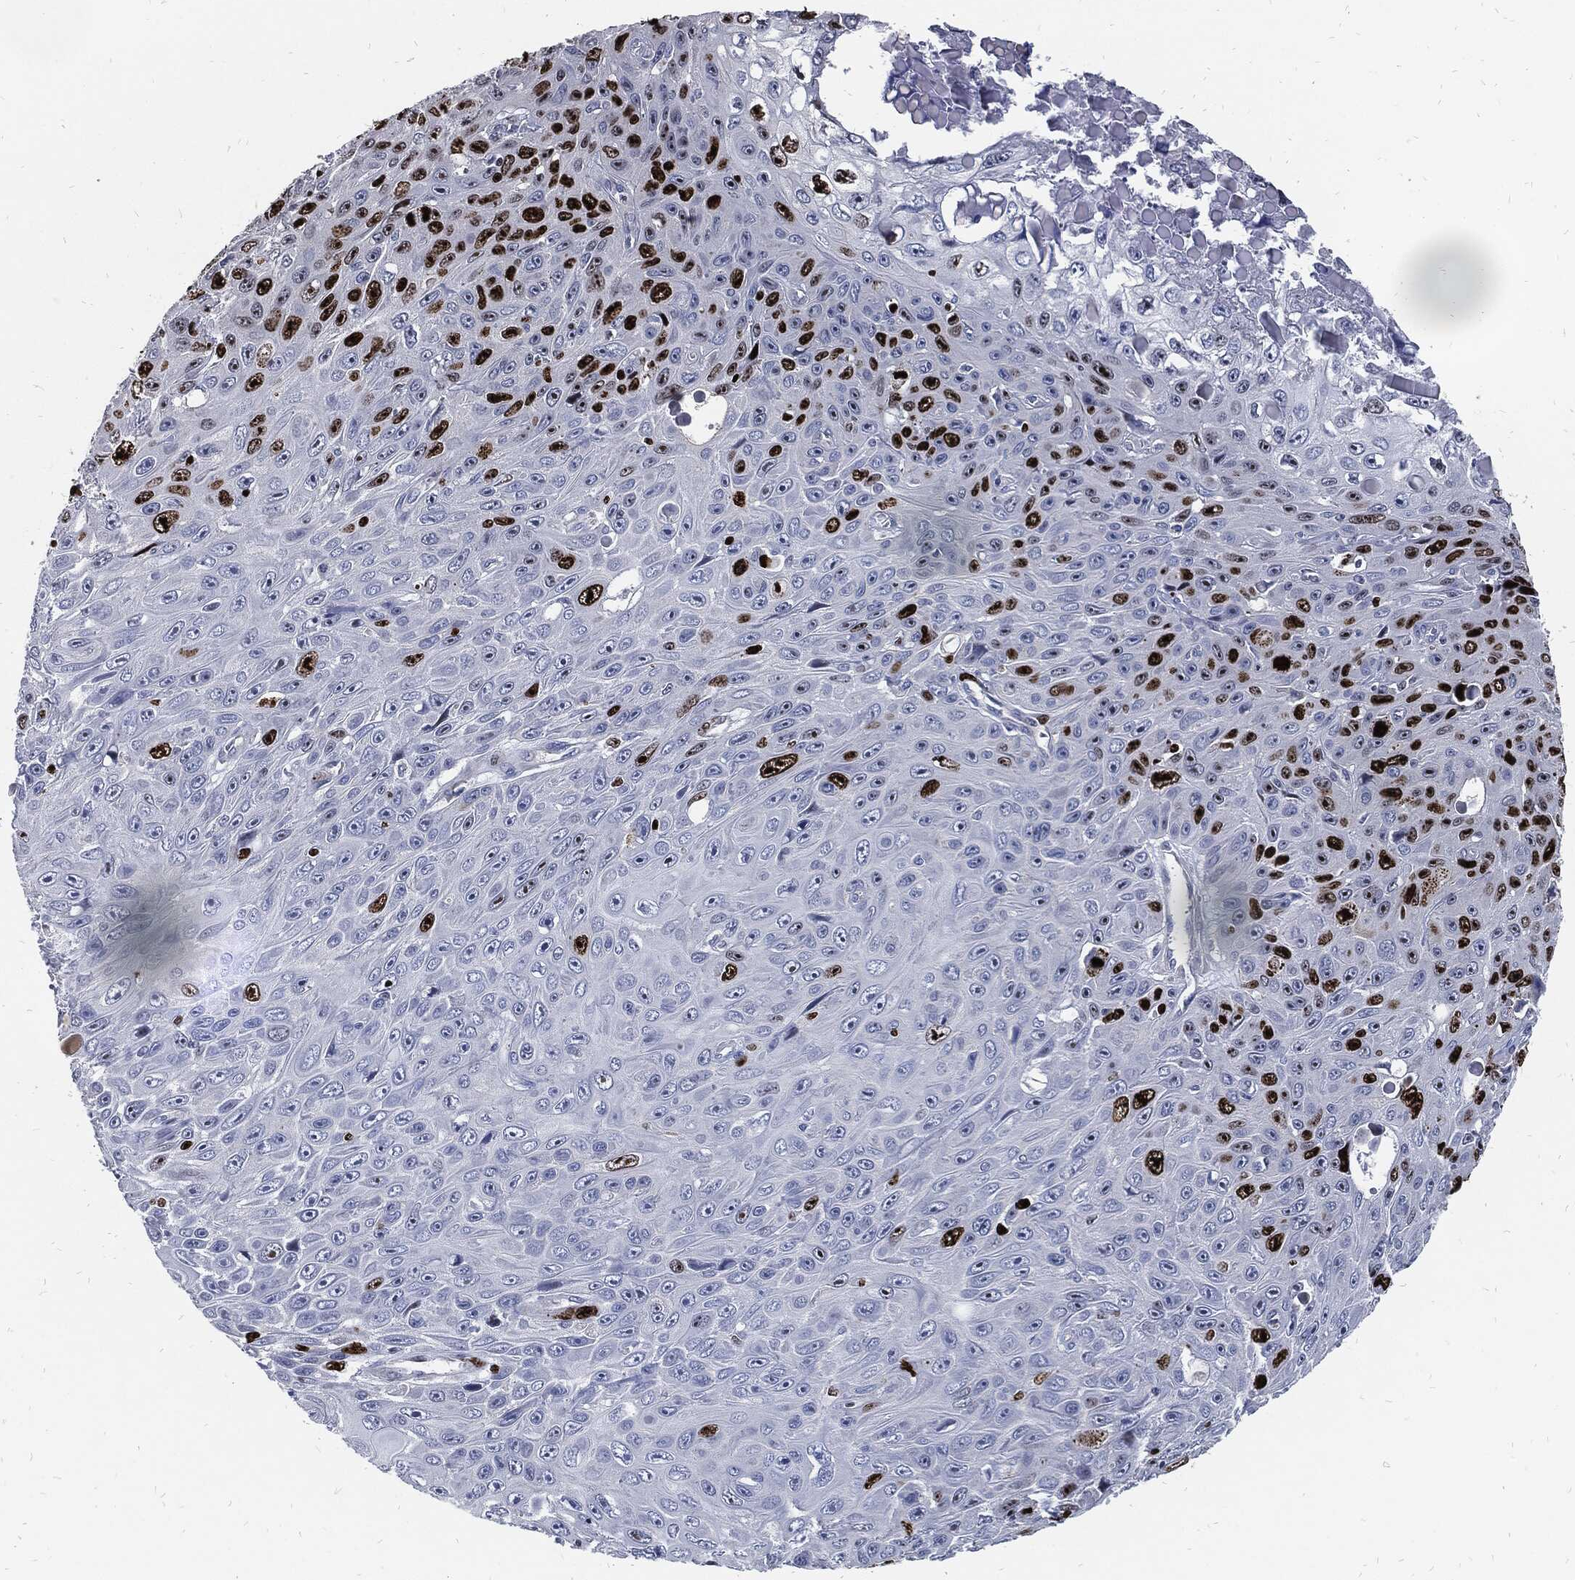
{"staining": {"intensity": "strong", "quantity": "25%-75%", "location": "nuclear"}, "tissue": "skin cancer", "cell_type": "Tumor cells", "image_type": "cancer", "snomed": [{"axis": "morphology", "description": "Squamous cell carcinoma, NOS"}, {"axis": "topography", "description": "Skin"}], "caption": "This histopathology image demonstrates immunohistochemistry staining of human skin squamous cell carcinoma, with high strong nuclear expression in about 25%-75% of tumor cells.", "gene": "MKI67", "patient": {"sex": "male", "age": 82}}